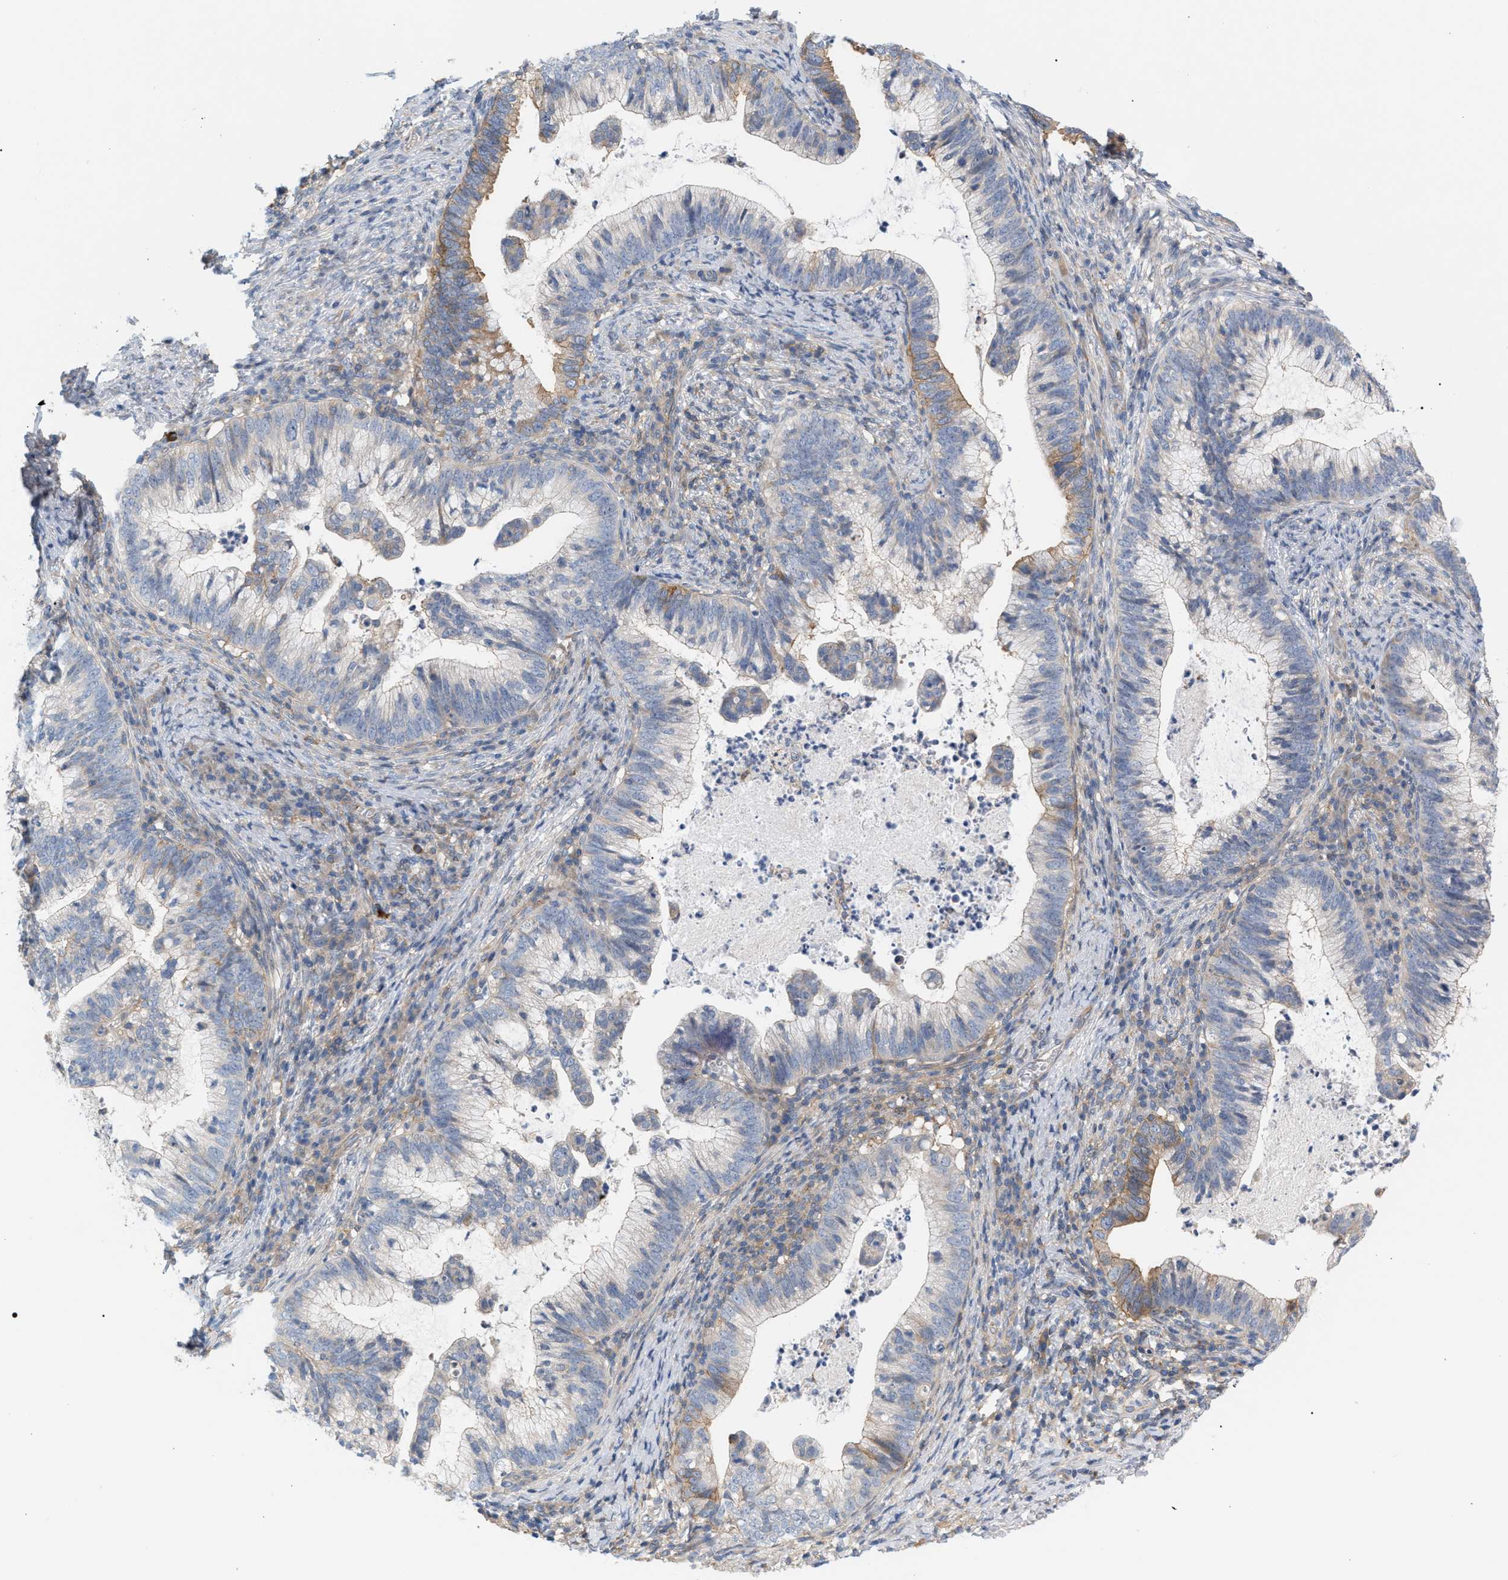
{"staining": {"intensity": "moderate", "quantity": "<25%", "location": "cytoplasmic/membranous"}, "tissue": "cervical cancer", "cell_type": "Tumor cells", "image_type": "cancer", "snomed": [{"axis": "morphology", "description": "Adenocarcinoma, NOS"}, {"axis": "topography", "description": "Cervix"}], "caption": "Cervical cancer (adenocarcinoma) was stained to show a protein in brown. There is low levels of moderate cytoplasmic/membranous staining in about <25% of tumor cells. (DAB = brown stain, brightfield microscopy at high magnification).", "gene": "LRCH1", "patient": {"sex": "female", "age": 36}}